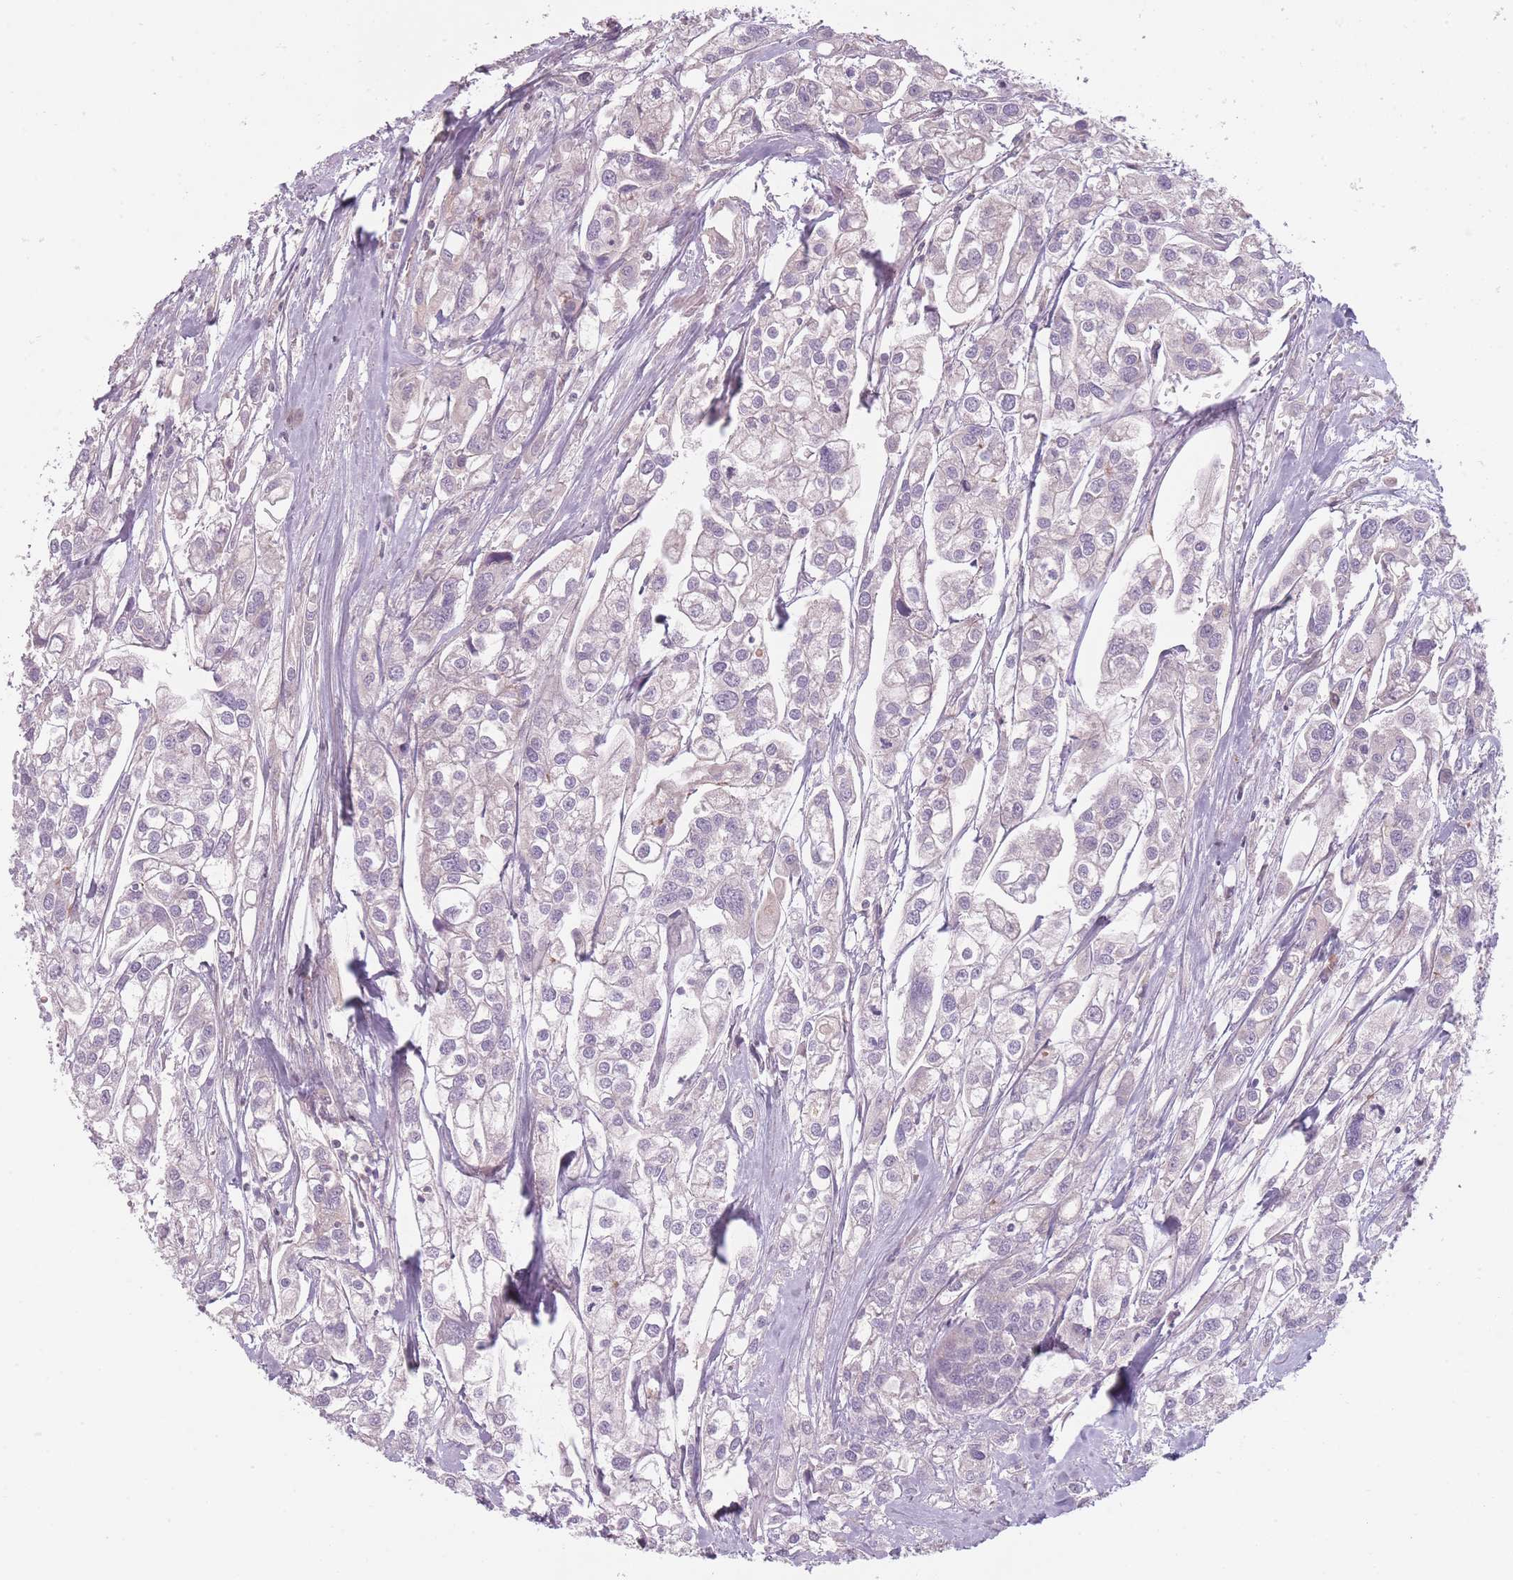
{"staining": {"intensity": "negative", "quantity": "none", "location": "none"}, "tissue": "urothelial cancer", "cell_type": "Tumor cells", "image_type": "cancer", "snomed": [{"axis": "morphology", "description": "Urothelial carcinoma, High grade"}, {"axis": "topography", "description": "Urinary bladder"}], "caption": "An image of human urothelial cancer is negative for staining in tumor cells.", "gene": "NT5DC2", "patient": {"sex": "male", "age": 67}}